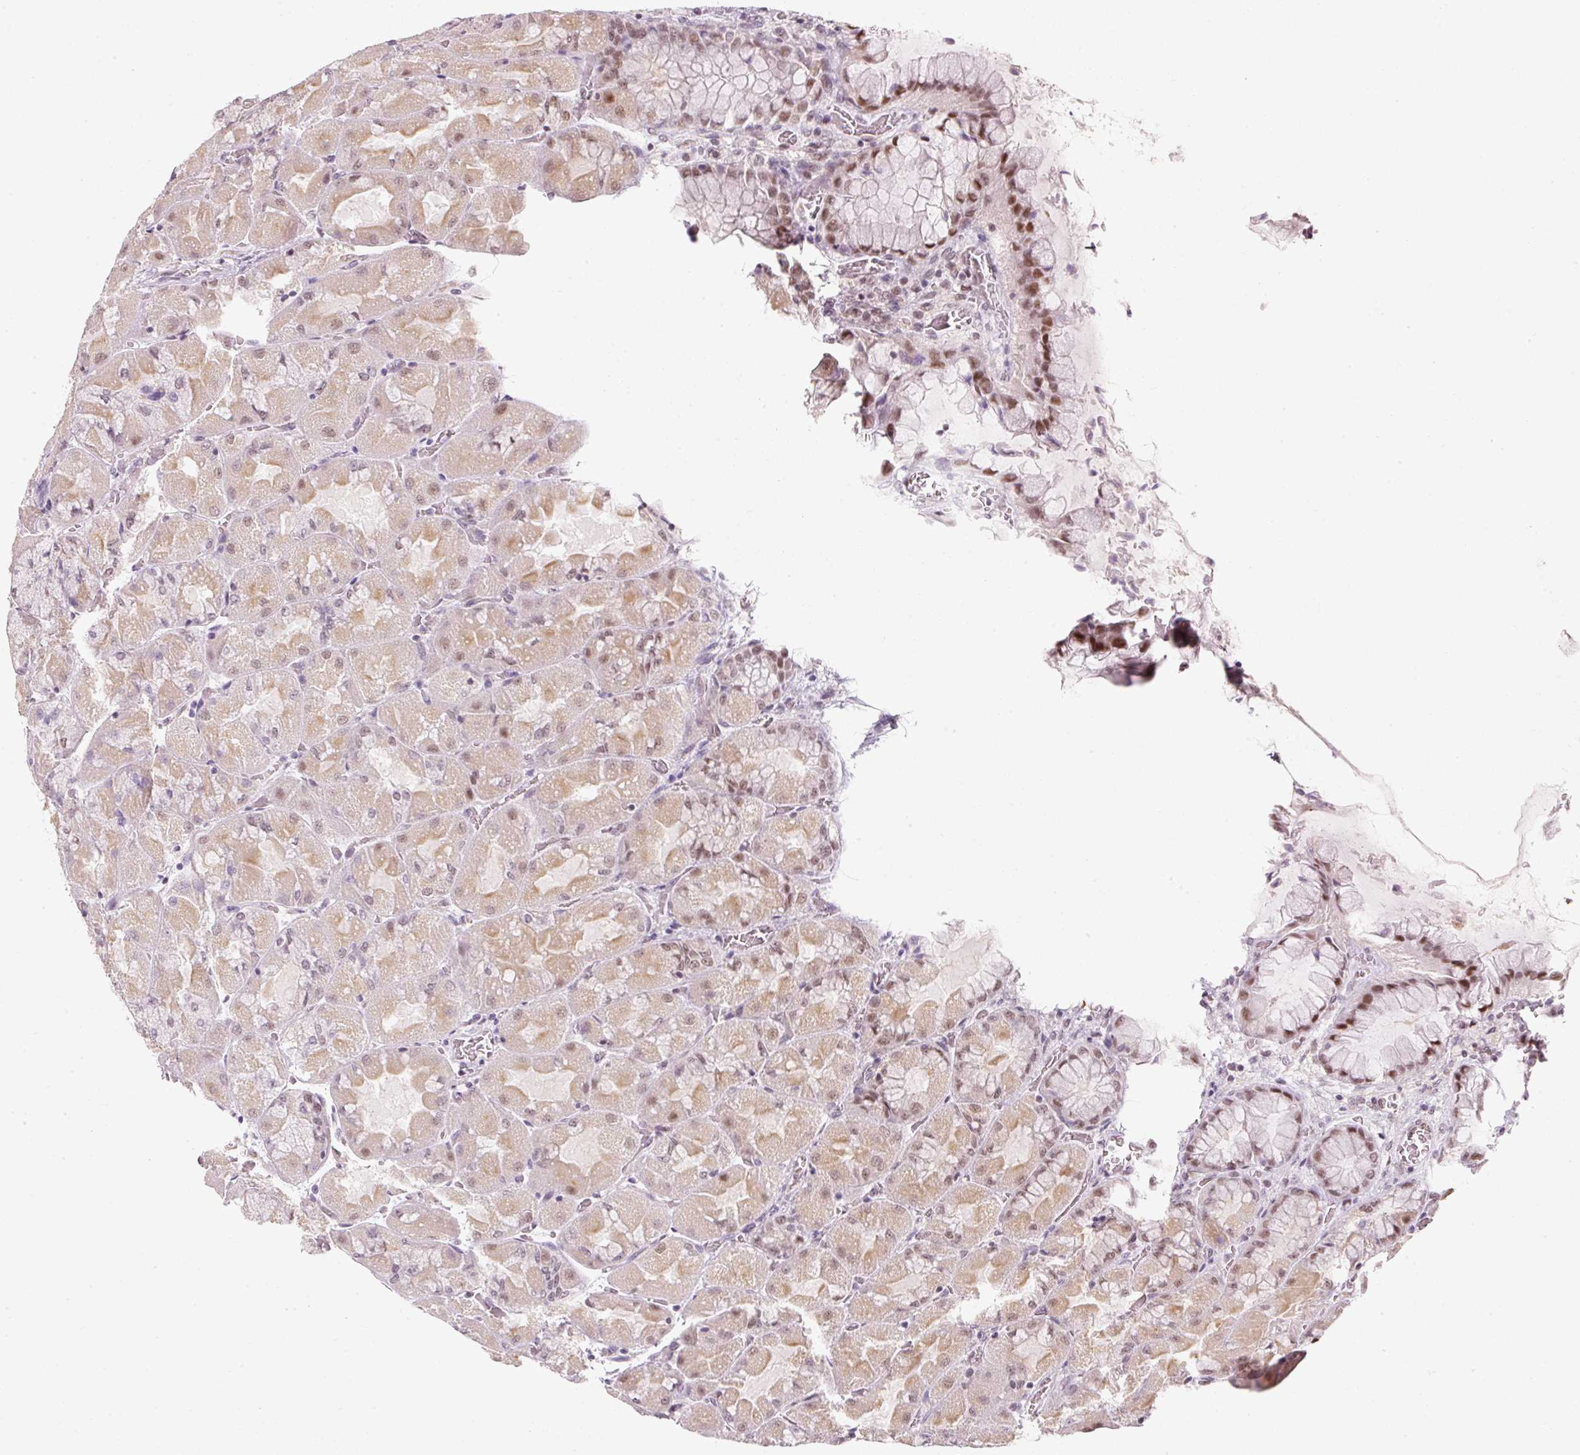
{"staining": {"intensity": "strong", "quantity": "25%-75%", "location": "nuclear"}, "tissue": "stomach", "cell_type": "Glandular cells", "image_type": "normal", "snomed": [{"axis": "morphology", "description": "Normal tissue, NOS"}, {"axis": "topography", "description": "Stomach"}], "caption": "Benign stomach demonstrates strong nuclear staining in approximately 25%-75% of glandular cells.", "gene": "U2AF2", "patient": {"sex": "female", "age": 61}}